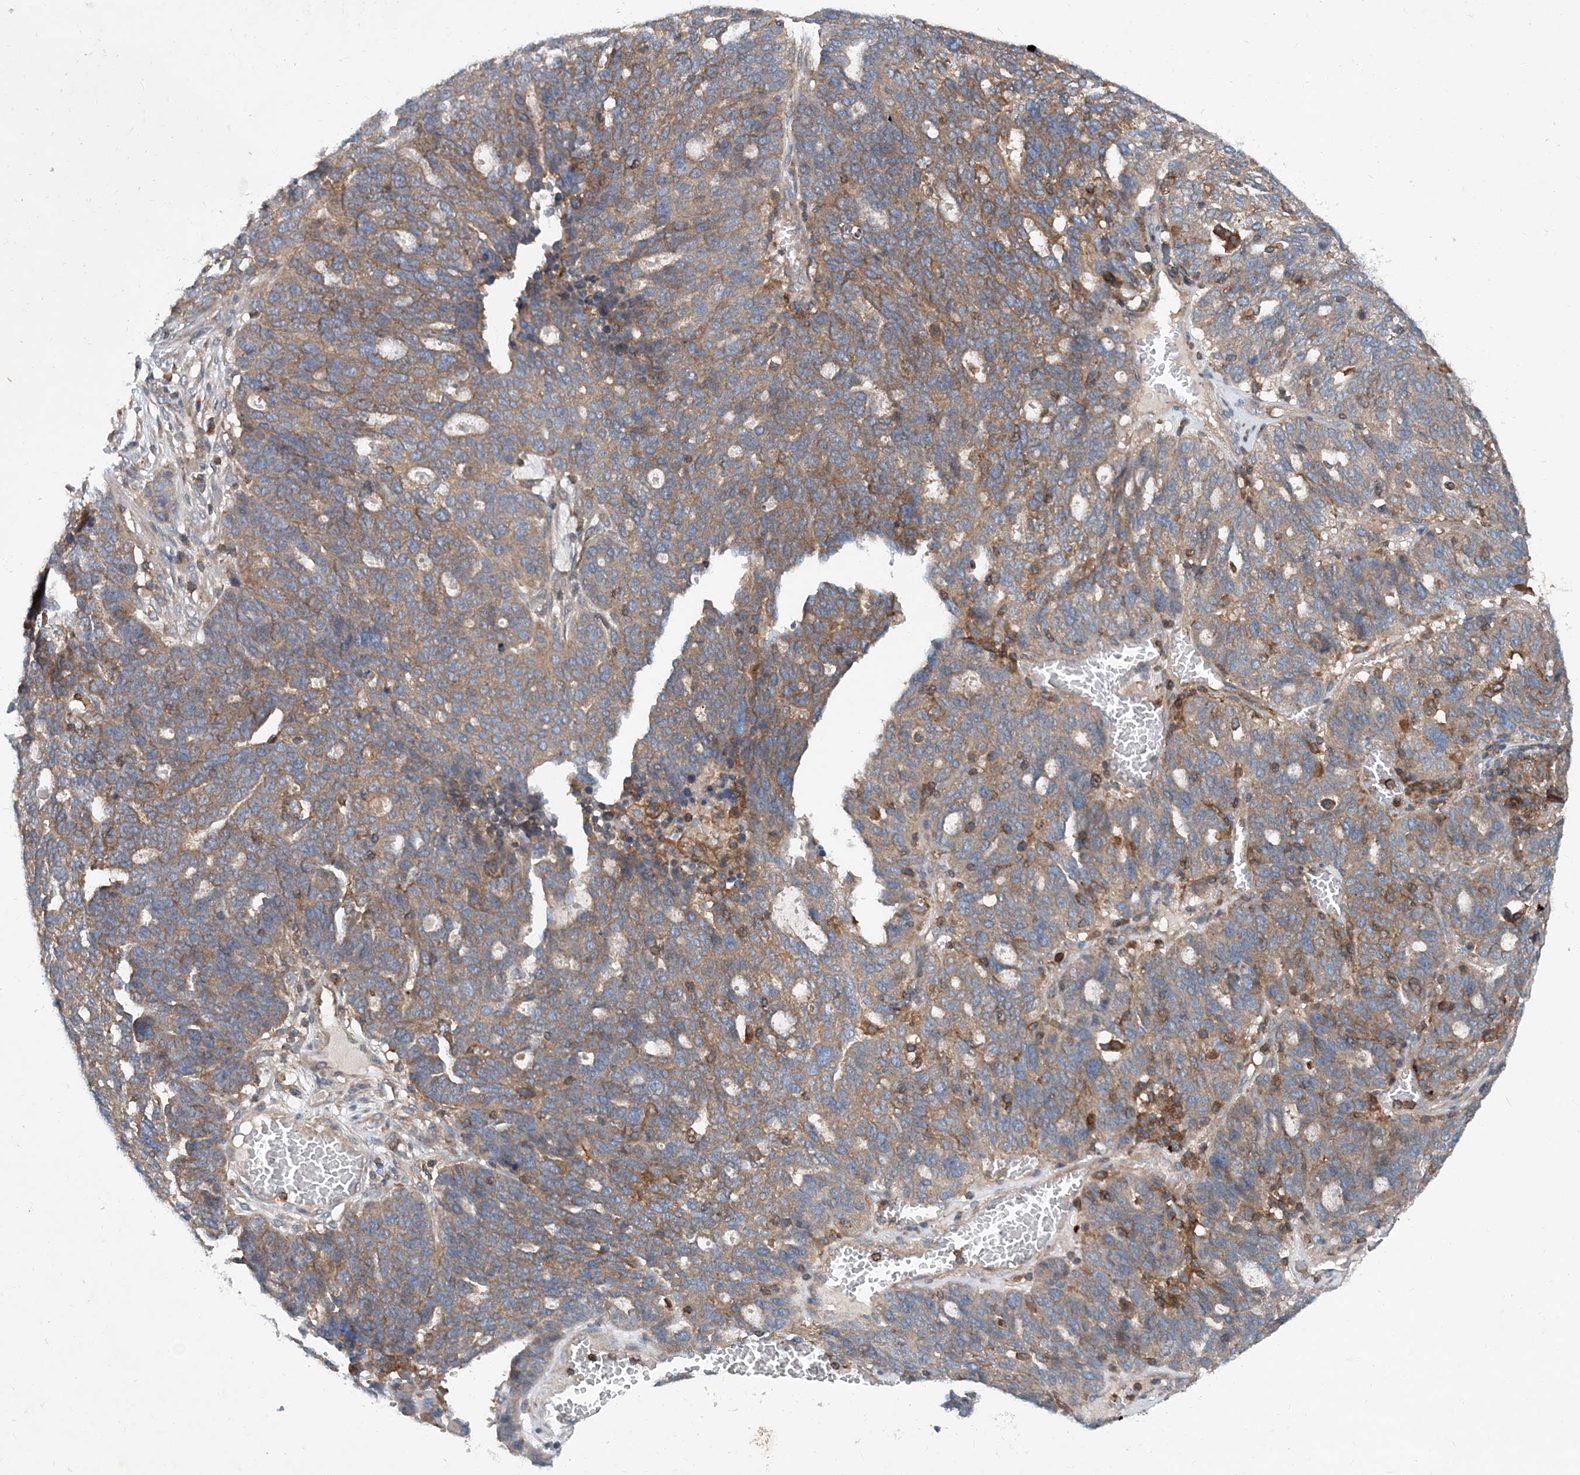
{"staining": {"intensity": "moderate", "quantity": ">75%", "location": "cytoplasmic/membranous"}, "tissue": "ovarian cancer", "cell_type": "Tumor cells", "image_type": "cancer", "snomed": [{"axis": "morphology", "description": "Cystadenocarcinoma, serous, NOS"}, {"axis": "topography", "description": "Ovary"}], "caption": "Ovarian cancer (serous cystadenocarcinoma) stained with a brown dye shows moderate cytoplasmic/membranous positive staining in approximately >75% of tumor cells.", "gene": "P2RY10", "patient": {"sex": "female", "age": 59}}